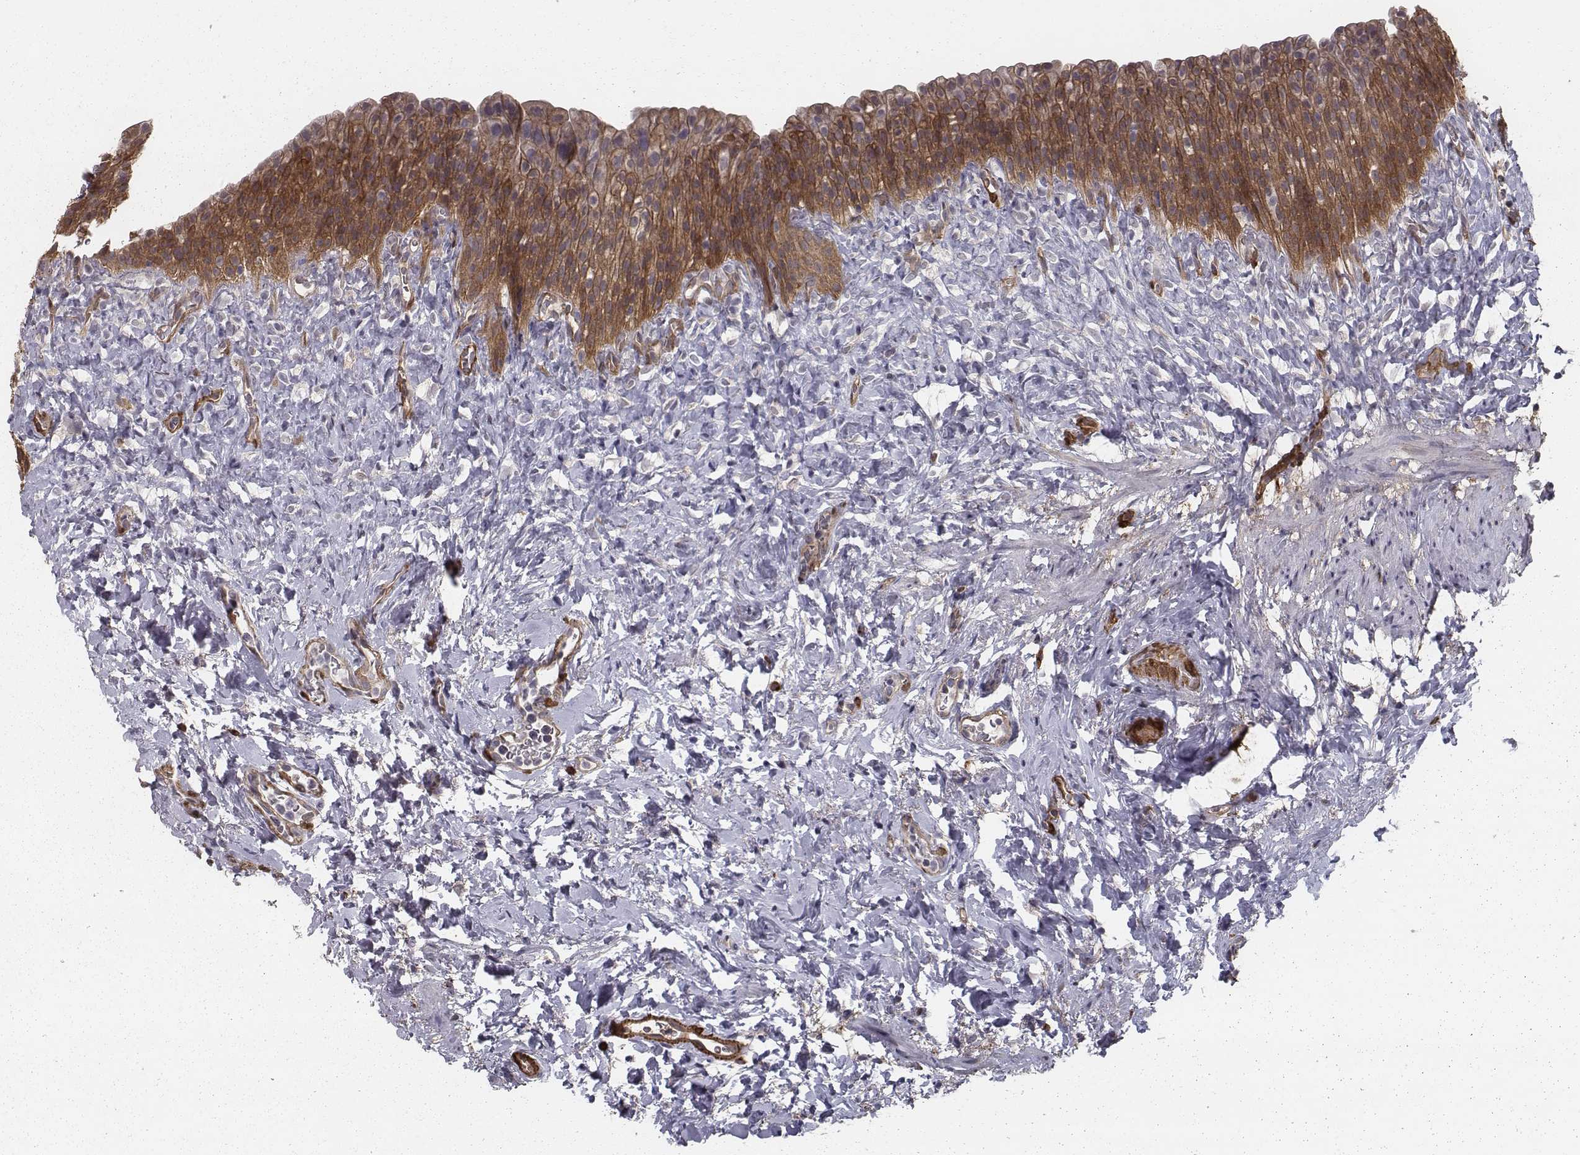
{"staining": {"intensity": "strong", "quantity": ">75%", "location": "cytoplasmic/membranous"}, "tissue": "urinary bladder", "cell_type": "Urothelial cells", "image_type": "normal", "snomed": [{"axis": "morphology", "description": "Normal tissue, NOS"}, {"axis": "topography", "description": "Urinary bladder"}], "caption": "A high-resolution photomicrograph shows IHC staining of normal urinary bladder, which demonstrates strong cytoplasmic/membranous expression in about >75% of urothelial cells.", "gene": "ISYNA1", "patient": {"sex": "male", "age": 76}}